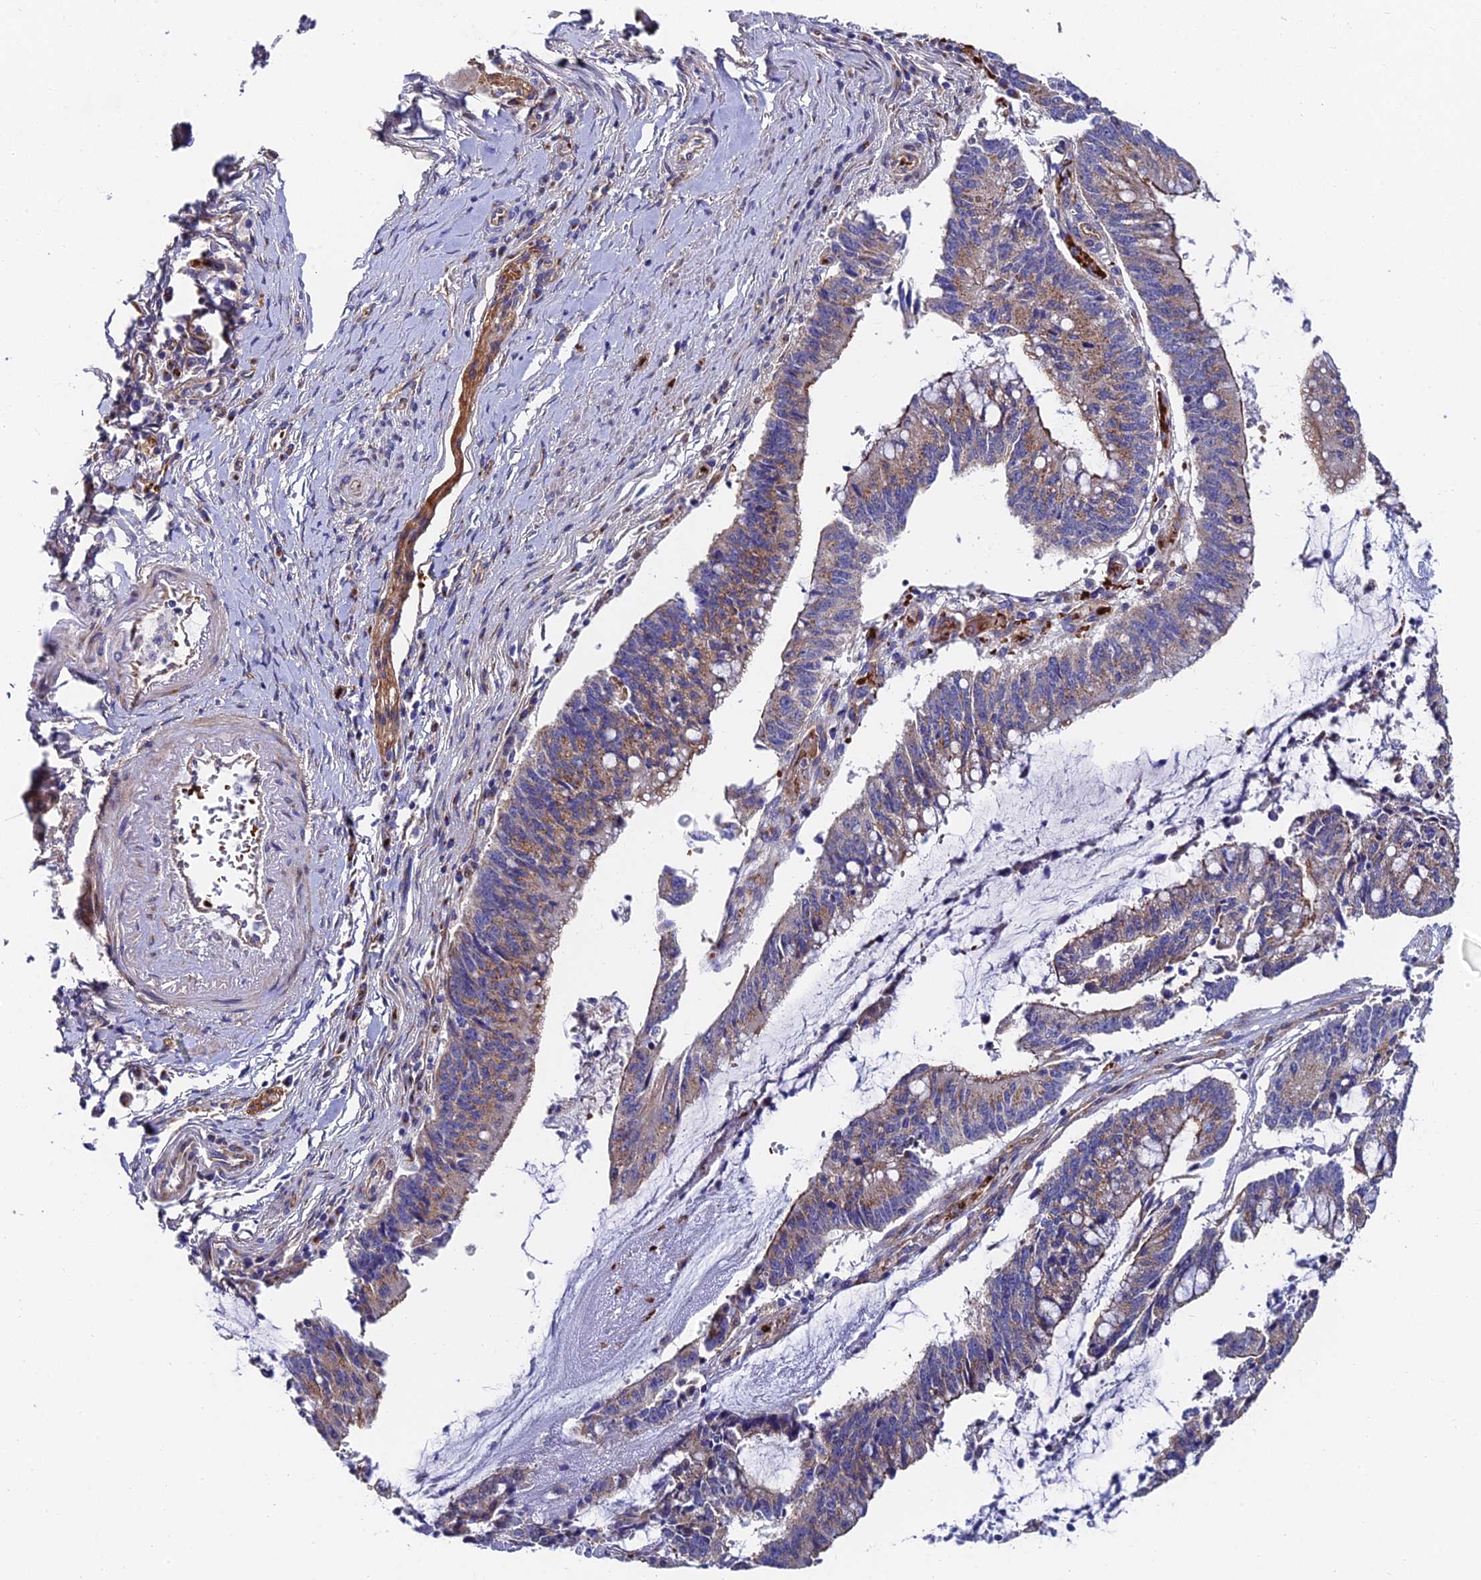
{"staining": {"intensity": "weak", "quantity": "25%-75%", "location": "cytoplasmic/membranous"}, "tissue": "pancreatic cancer", "cell_type": "Tumor cells", "image_type": "cancer", "snomed": [{"axis": "morphology", "description": "Adenocarcinoma, NOS"}, {"axis": "topography", "description": "Pancreas"}], "caption": "Adenocarcinoma (pancreatic) stained with a protein marker shows weak staining in tumor cells.", "gene": "ADGRF3", "patient": {"sex": "female", "age": 50}}